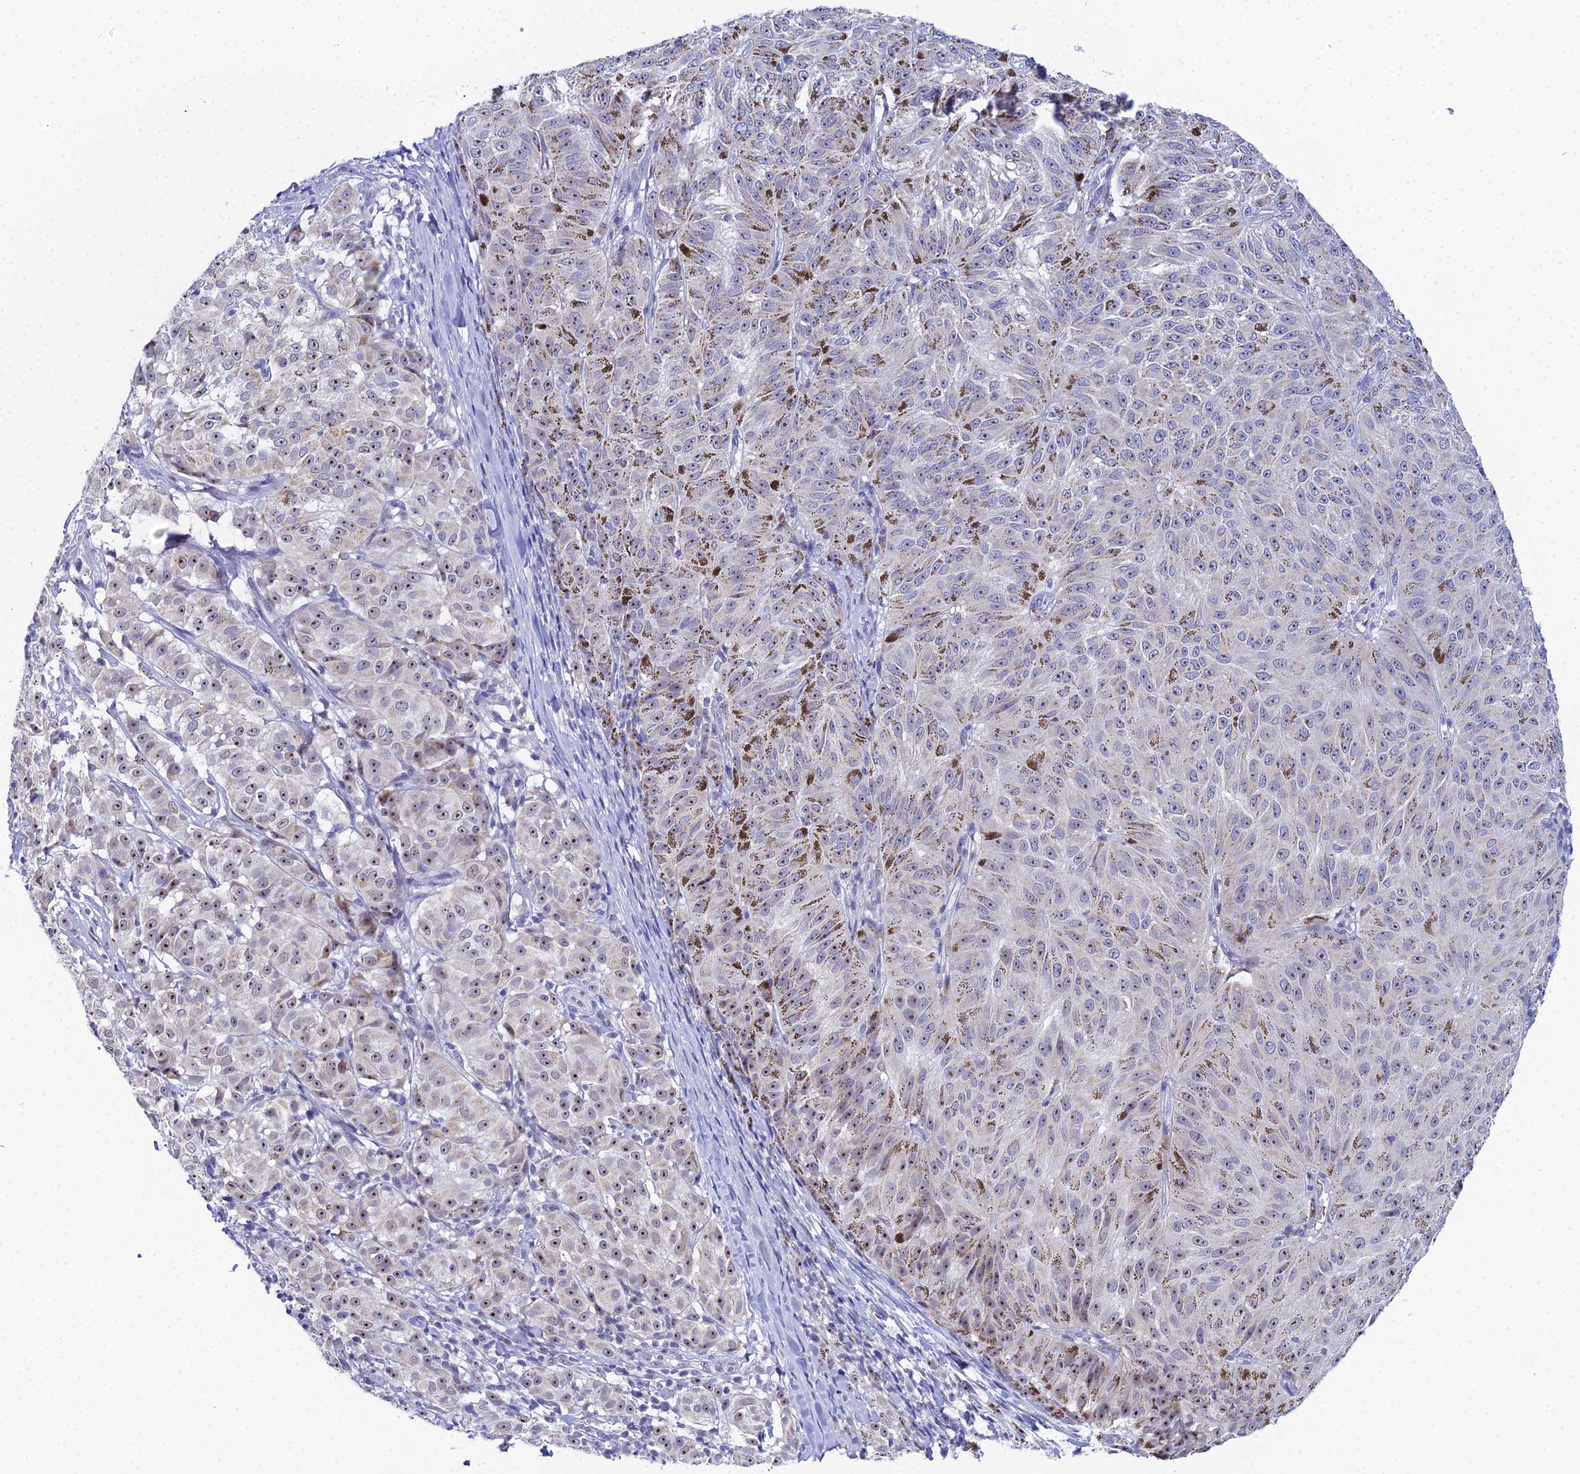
{"staining": {"intensity": "moderate", "quantity": "<25%", "location": "nuclear"}, "tissue": "melanoma", "cell_type": "Tumor cells", "image_type": "cancer", "snomed": [{"axis": "morphology", "description": "Malignant melanoma, NOS"}, {"axis": "topography", "description": "Skin"}], "caption": "High-magnification brightfield microscopy of melanoma stained with DAB (3,3'-diaminobenzidine) (brown) and counterstained with hematoxylin (blue). tumor cells exhibit moderate nuclear staining is seen in about<25% of cells.", "gene": "PLPP4", "patient": {"sex": "female", "age": 72}}